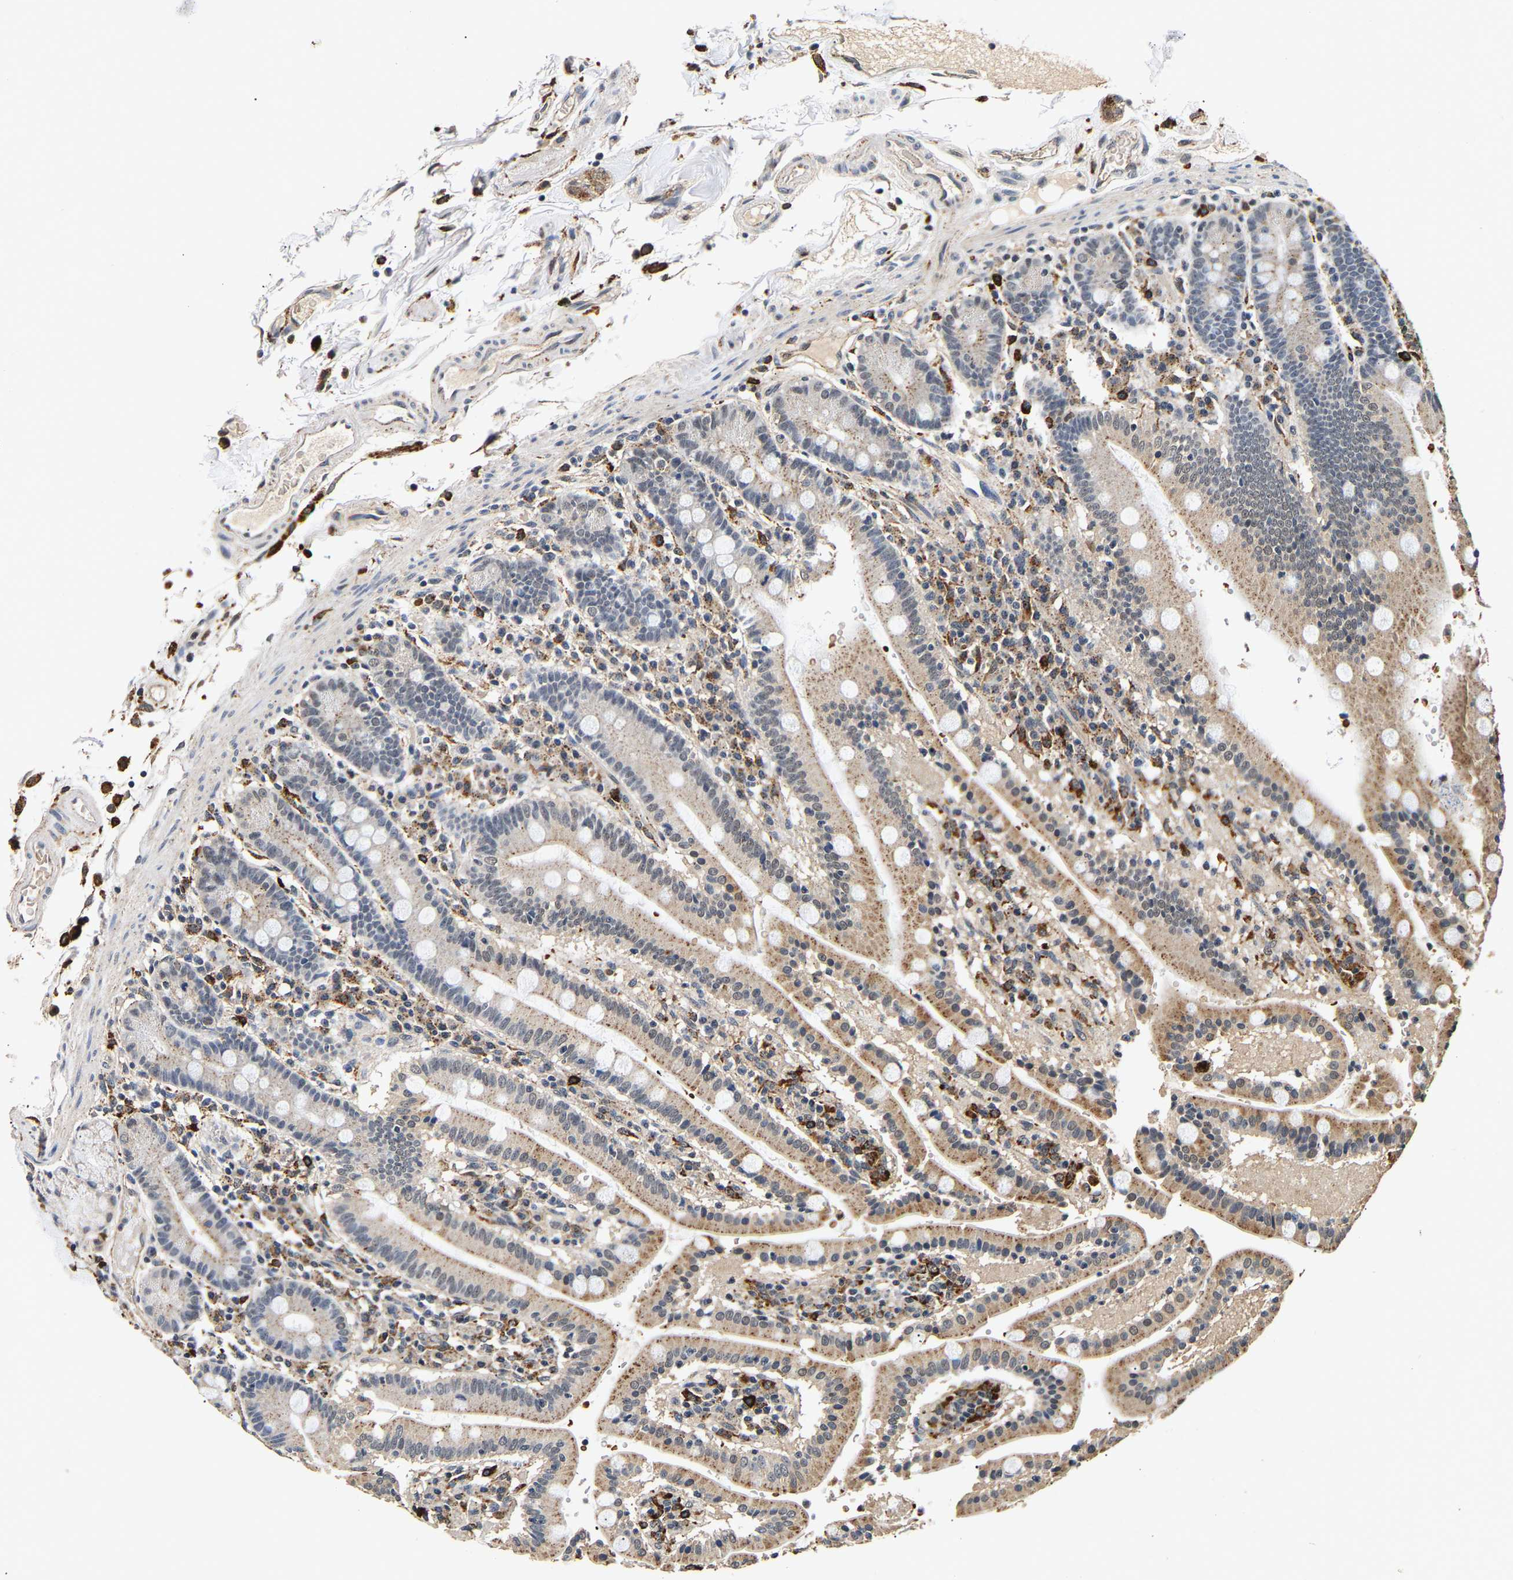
{"staining": {"intensity": "moderate", "quantity": "25%-75%", "location": "cytoplasmic/membranous"}, "tissue": "duodenum", "cell_type": "Glandular cells", "image_type": "normal", "snomed": [{"axis": "morphology", "description": "Normal tissue, NOS"}, {"axis": "topography", "description": "Small intestine, NOS"}], "caption": "Immunohistochemistry histopathology image of normal human duodenum stained for a protein (brown), which reveals medium levels of moderate cytoplasmic/membranous expression in approximately 25%-75% of glandular cells.", "gene": "SMU1", "patient": {"sex": "female", "age": 71}}